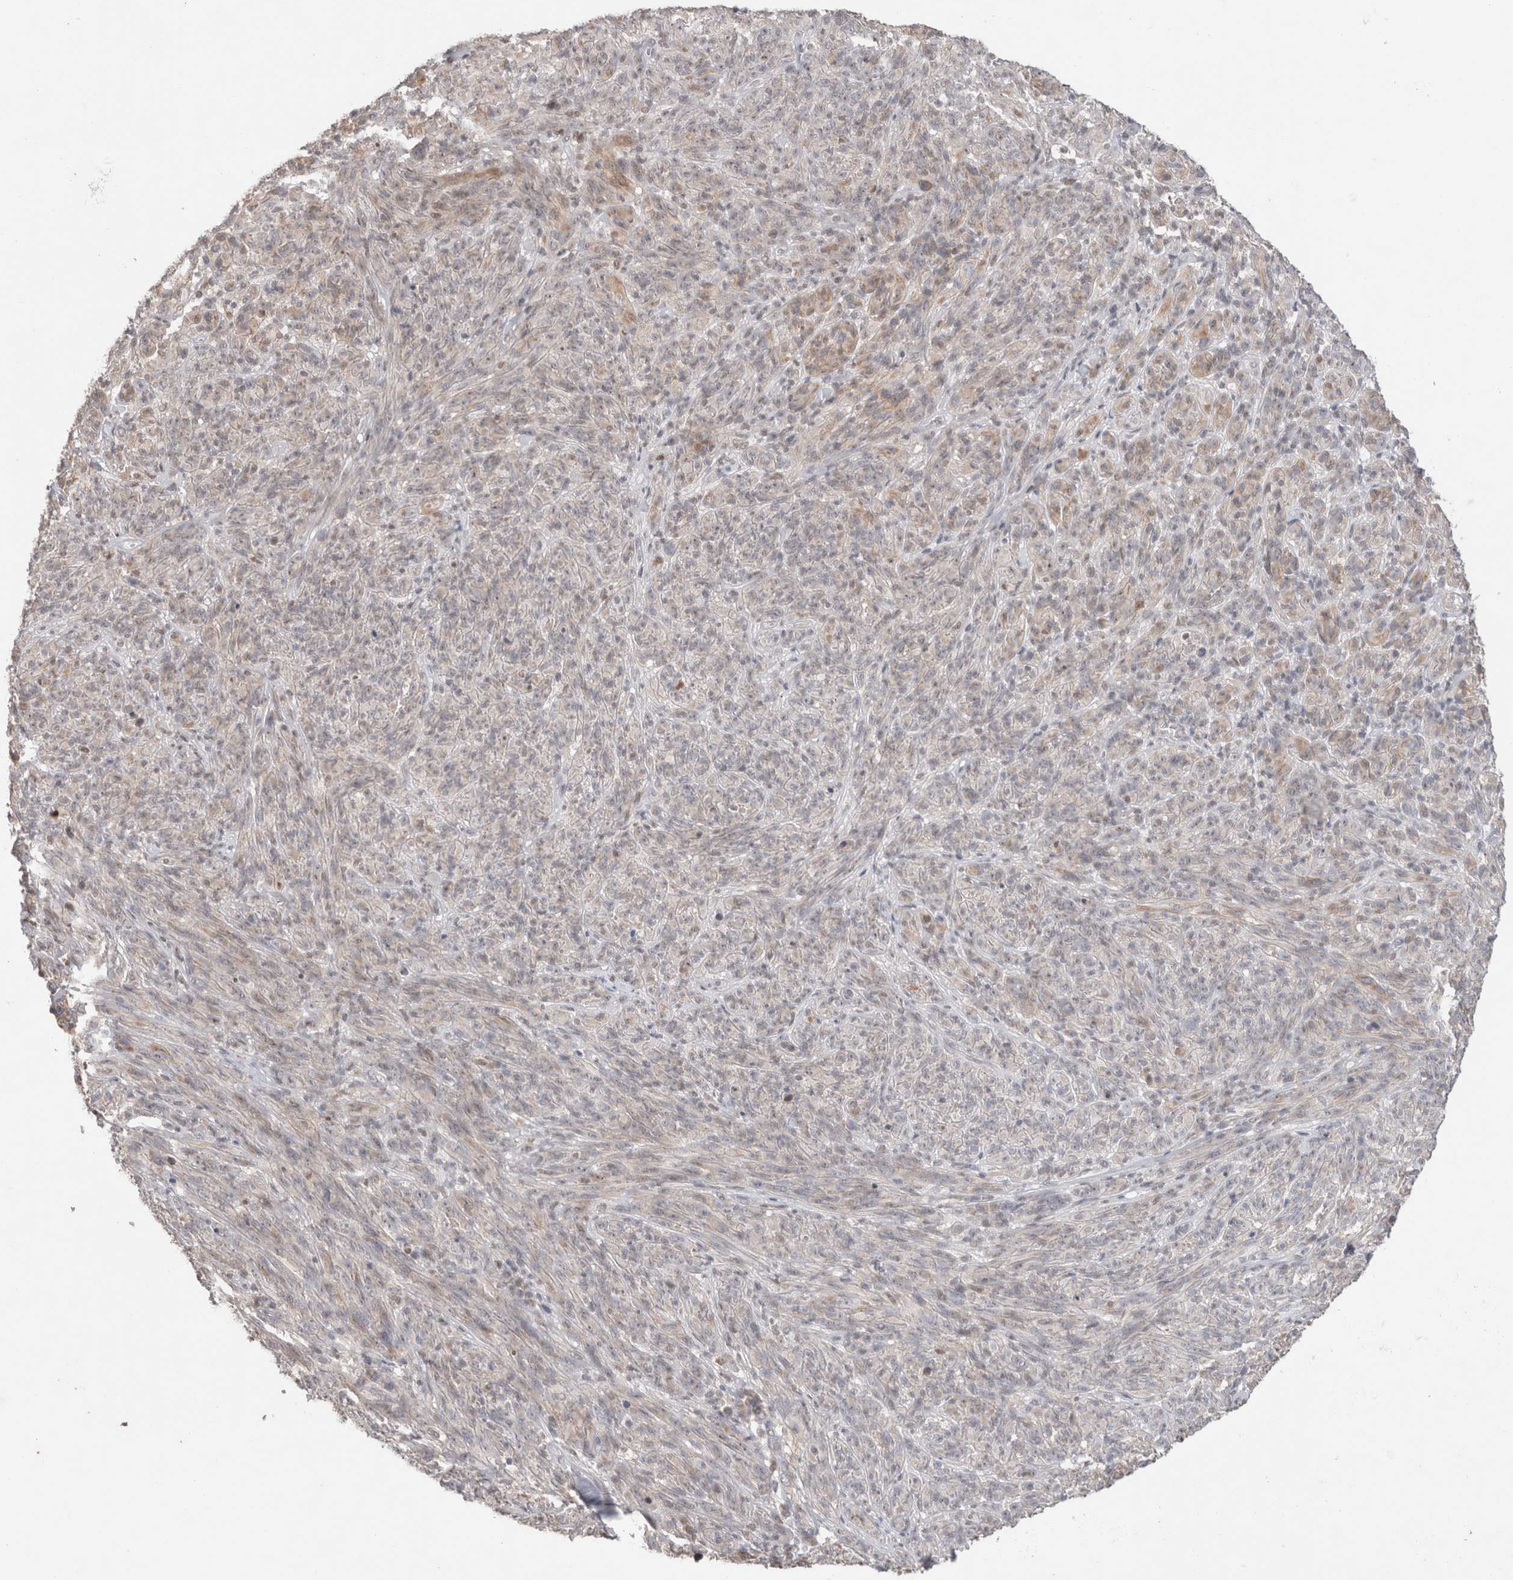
{"staining": {"intensity": "weak", "quantity": "25%-75%", "location": "nuclear"}, "tissue": "melanoma", "cell_type": "Tumor cells", "image_type": "cancer", "snomed": [{"axis": "morphology", "description": "Malignant melanoma, NOS"}, {"axis": "topography", "description": "Skin of head"}], "caption": "Malignant melanoma stained with IHC reveals weak nuclear positivity in about 25%-75% of tumor cells.", "gene": "SYDE2", "patient": {"sex": "male", "age": 96}}